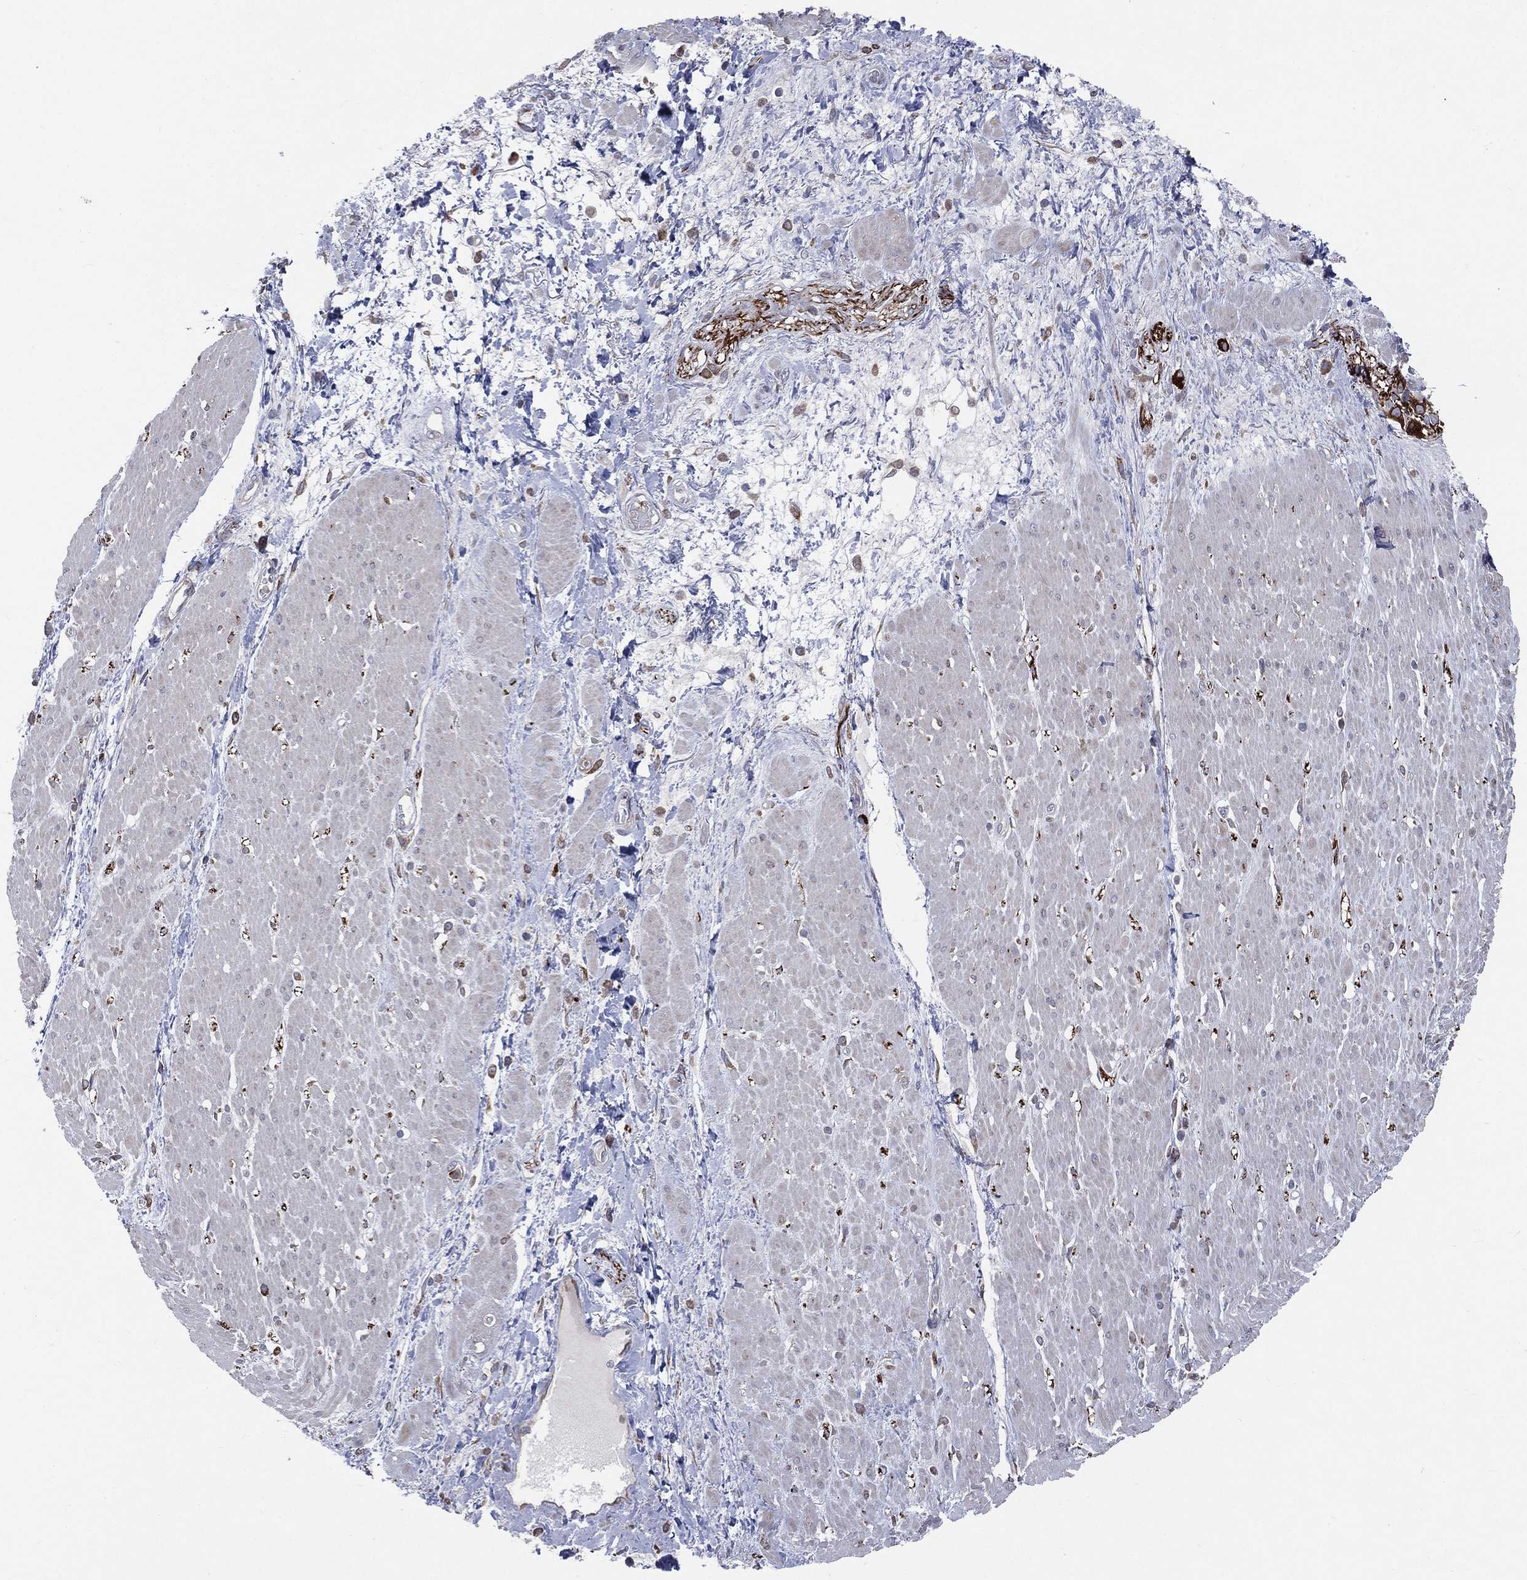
{"staining": {"intensity": "negative", "quantity": "none", "location": "none"}, "tissue": "smooth muscle", "cell_type": "Smooth muscle cells", "image_type": "normal", "snomed": [{"axis": "morphology", "description": "Normal tissue, NOS"}, {"axis": "topography", "description": "Soft tissue"}, {"axis": "topography", "description": "Smooth muscle"}], "caption": "Immunohistochemistry (IHC) image of normal smooth muscle stained for a protein (brown), which shows no expression in smooth muscle cells. (Brightfield microscopy of DAB (3,3'-diaminobenzidine) immunohistochemistry at high magnification).", "gene": "CCDC159", "patient": {"sex": "male", "age": 72}}